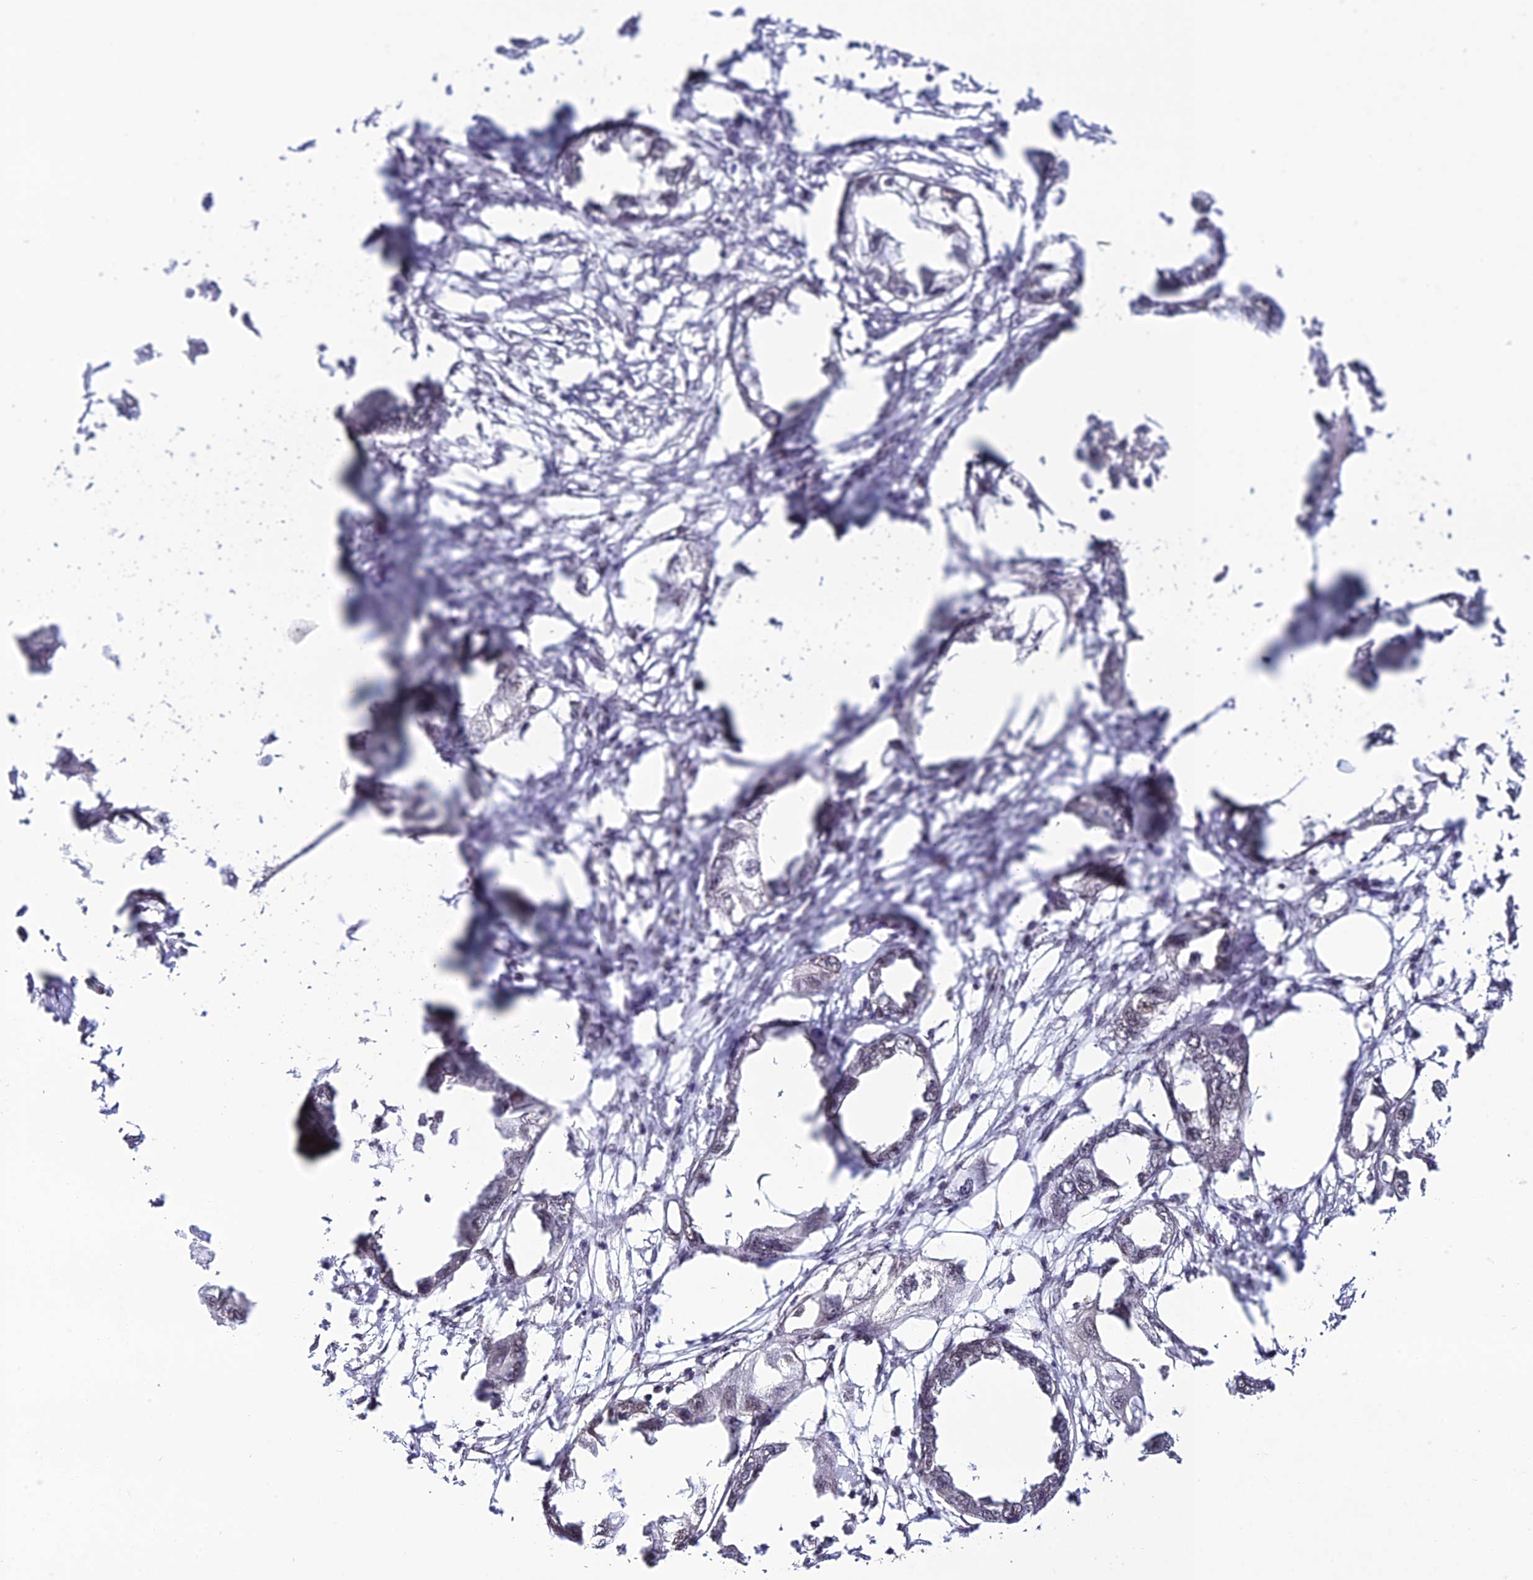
{"staining": {"intensity": "negative", "quantity": "none", "location": "none"}, "tissue": "endometrial cancer", "cell_type": "Tumor cells", "image_type": "cancer", "snomed": [{"axis": "morphology", "description": "Adenocarcinoma, NOS"}, {"axis": "morphology", "description": "Adenocarcinoma, metastatic, NOS"}, {"axis": "topography", "description": "Adipose tissue"}, {"axis": "topography", "description": "Endometrium"}], "caption": "Metastatic adenocarcinoma (endometrial) was stained to show a protein in brown. There is no significant expression in tumor cells. (DAB (3,3'-diaminobenzidine) immunohistochemistry (IHC) with hematoxylin counter stain).", "gene": "THOC7", "patient": {"sex": "female", "age": 67}}